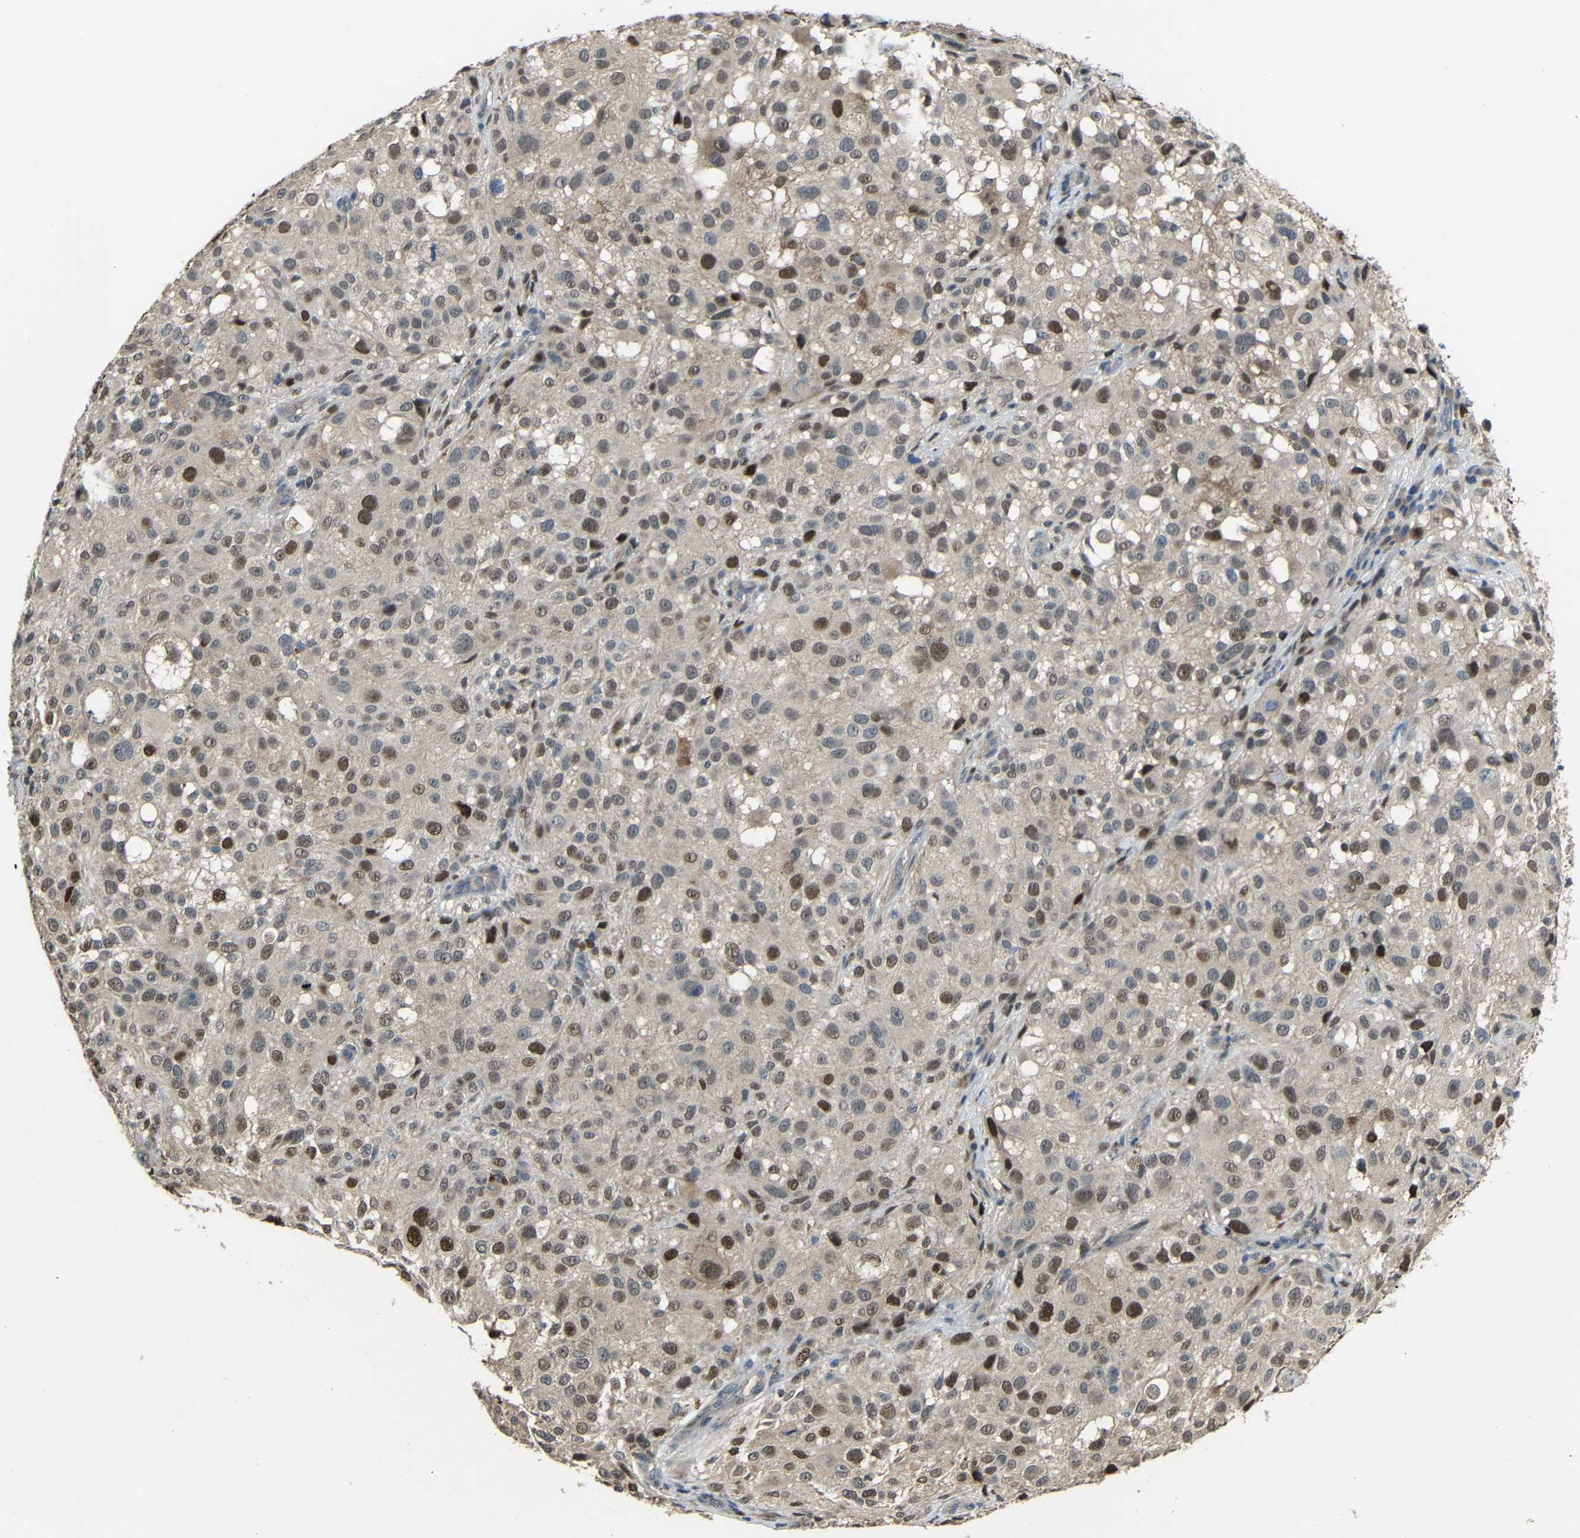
{"staining": {"intensity": "moderate", "quantity": "25%-75%", "location": "nuclear"}, "tissue": "melanoma", "cell_type": "Tumor cells", "image_type": "cancer", "snomed": [{"axis": "morphology", "description": "Necrosis, NOS"}, {"axis": "morphology", "description": "Malignant melanoma, NOS"}, {"axis": "topography", "description": "Skin"}], "caption": "An IHC photomicrograph of neoplastic tissue is shown. Protein staining in brown labels moderate nuclear positivity in malignant melanoma within tumor cells.", "gene": "STBD1", "patient": {"sex": "female", "age": 87}}